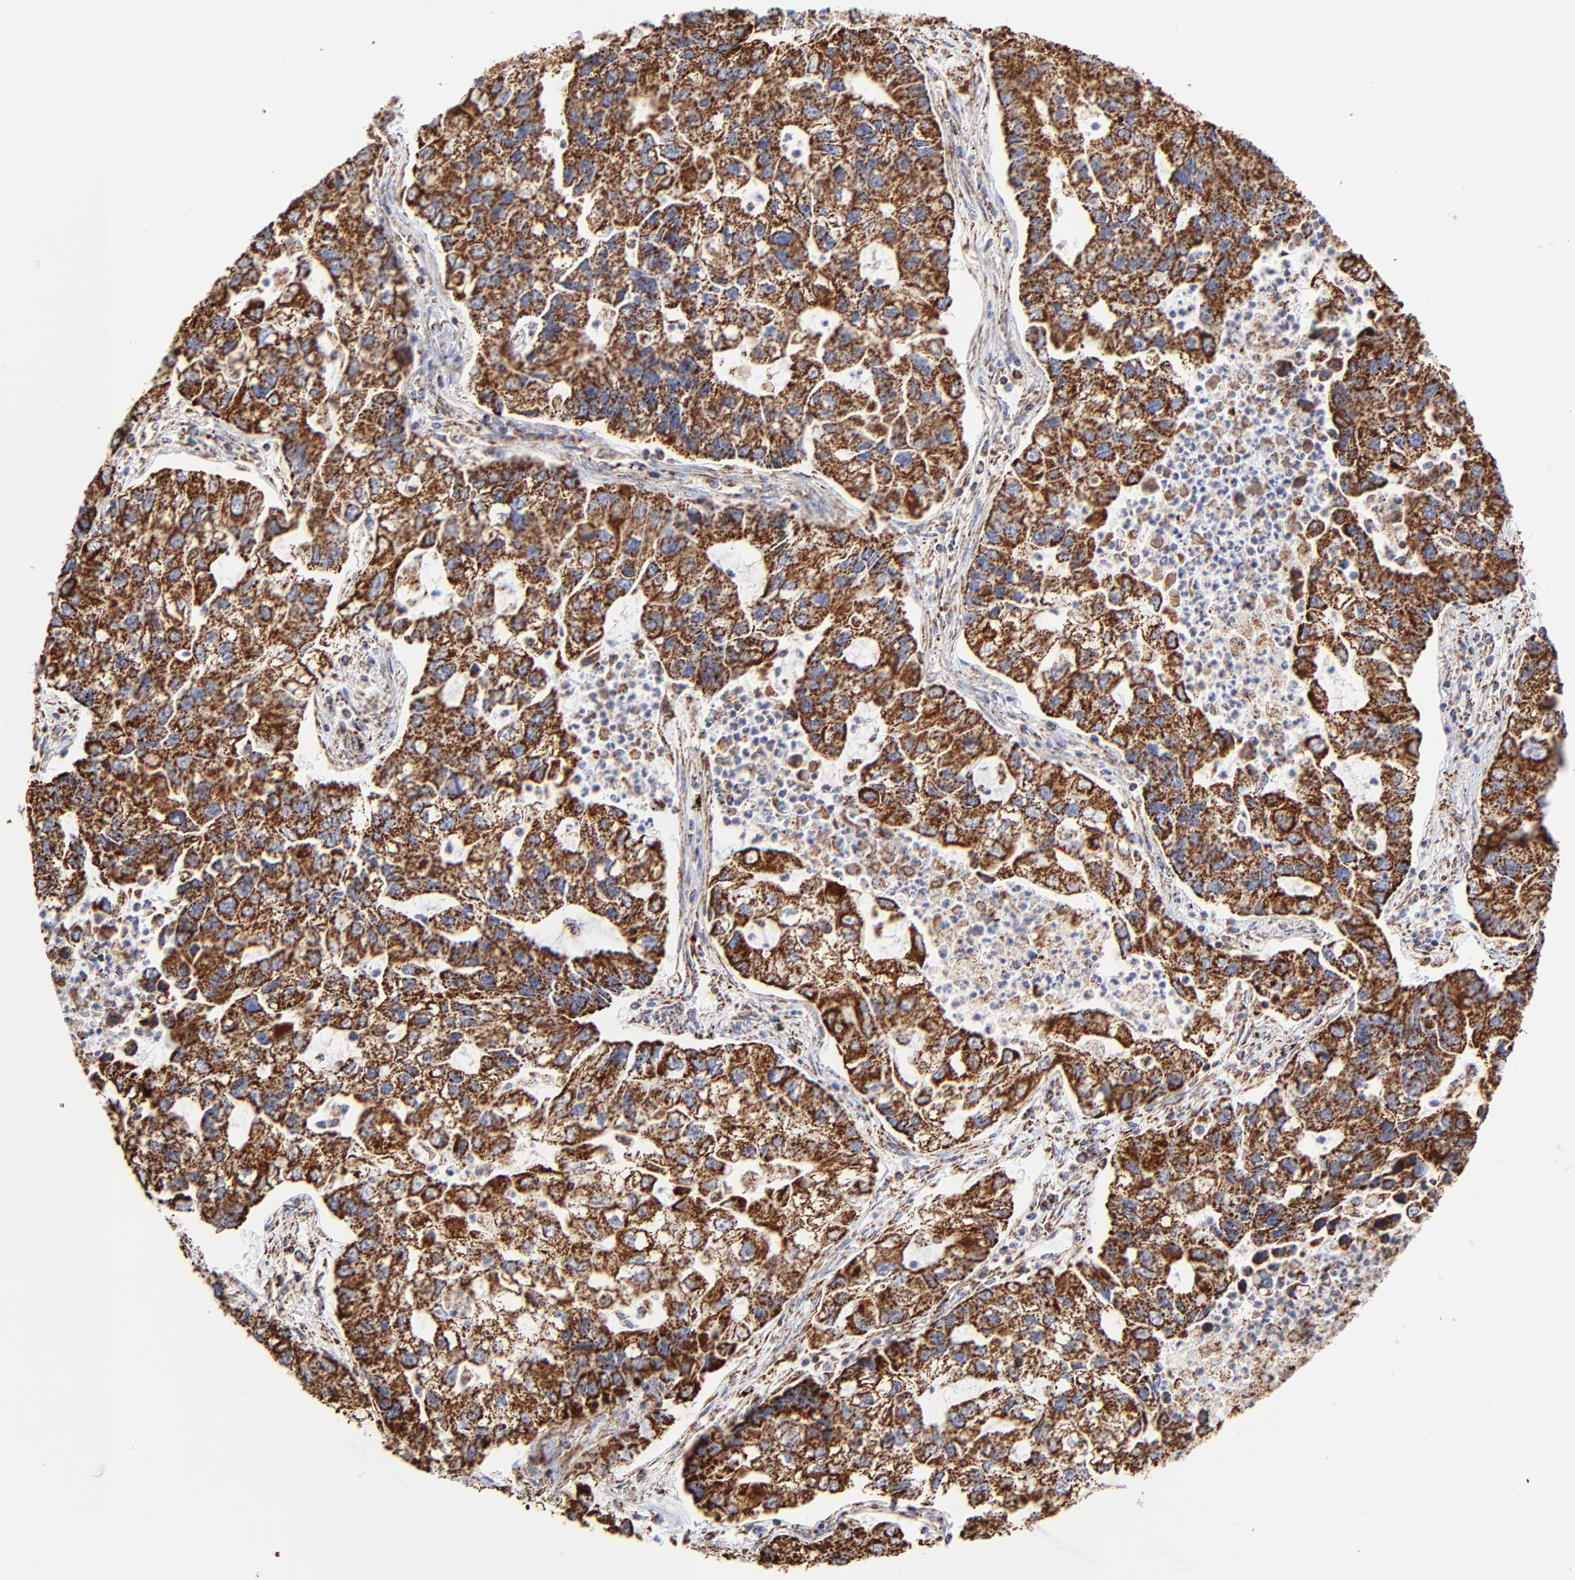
{"staining": {"intensity": "strong", "quantity": ">75%", "location": "cytoplasmic/membranous"}, "tissue": "lung cancer", "cell_type": "Tumor cells", "image_type": "cancer", "snomed": [{"axis": "morphology", "description": "Adenocarcinoma, NOS"}, {"axis": "topography", "description": "Lung"}], "caption": "Brown immunohistochemical staining in human adenocarcinoma (lung) demonstrates strong cytoplasmic/membranous expression in approximately >75% of tumor cells.", "gene": "PHB1", "patient": {"sex": "female", "age": 51}}